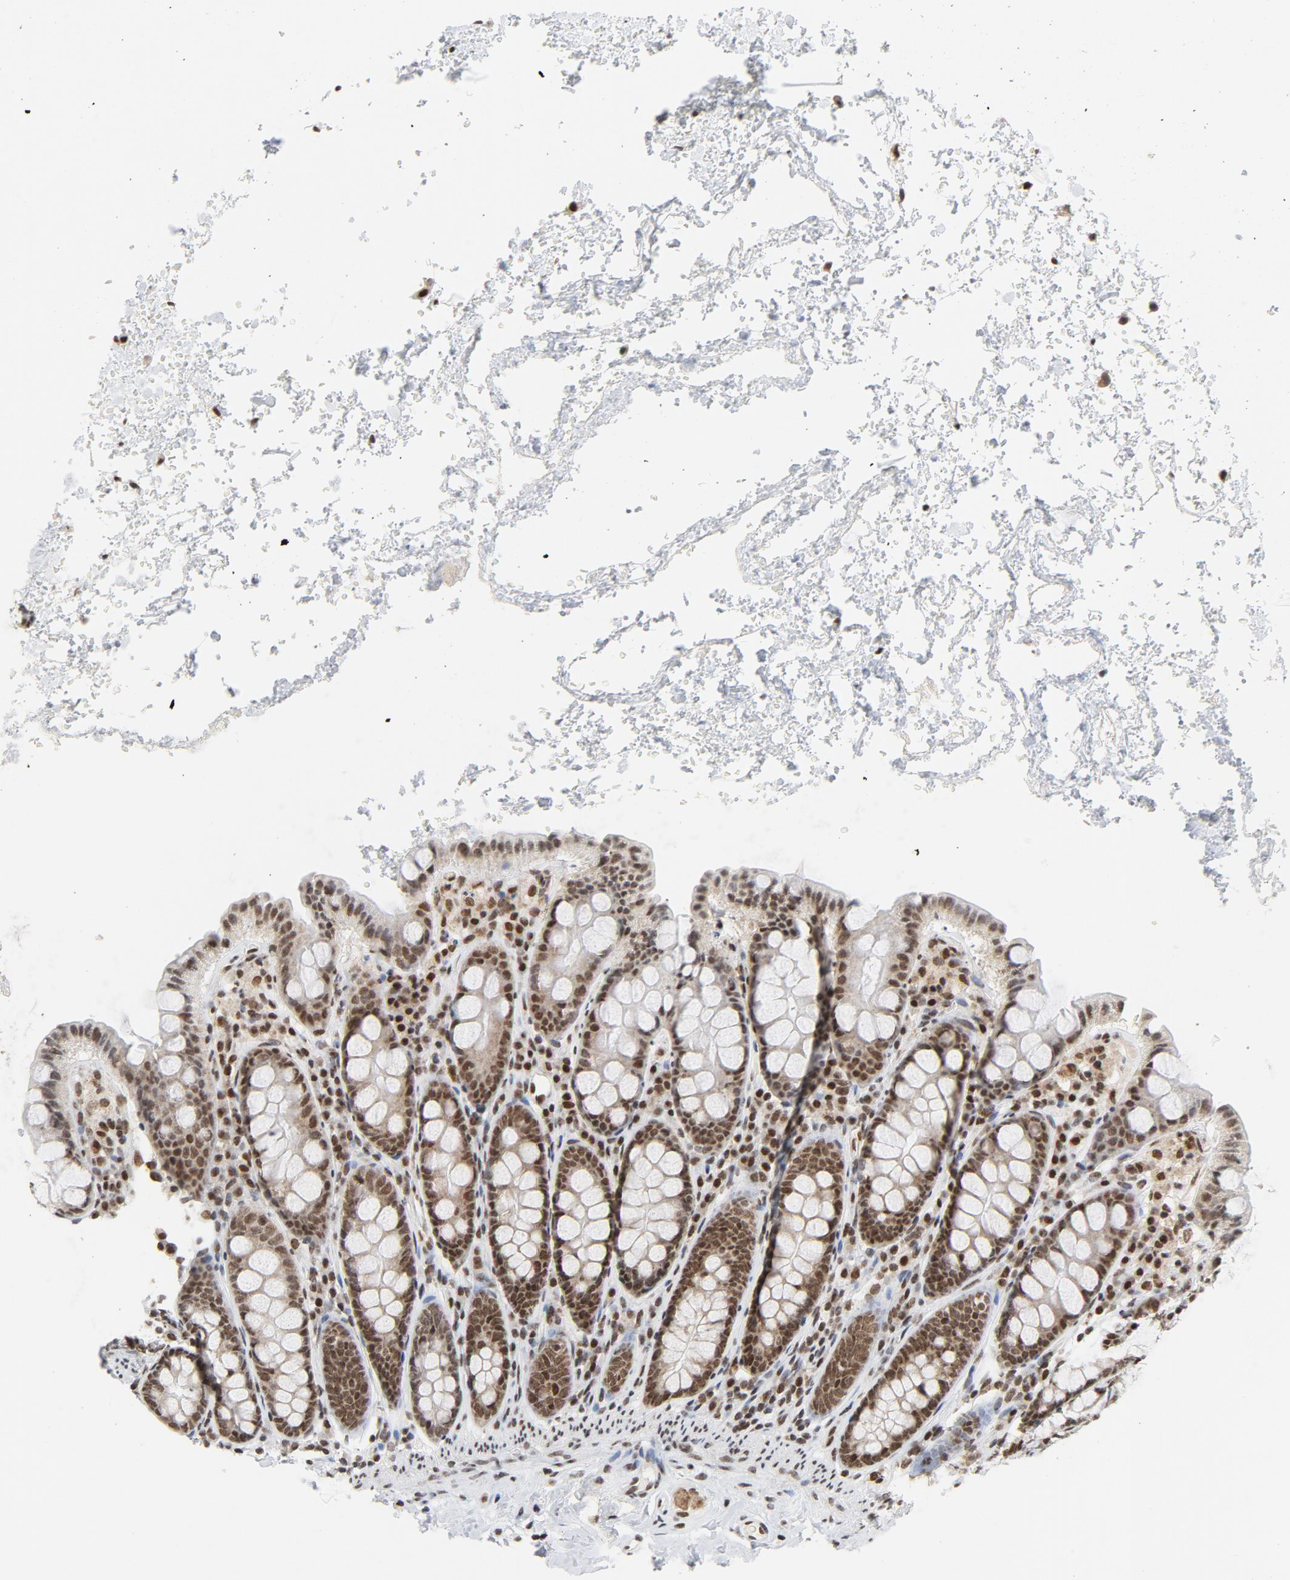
{"staining": {"intensity": "moderate", "quantity": ">75%", "location": "nuclear"}, "tissue": "colon", "cell_type": "Endothelial cells", "image_type": "normal", "snomed": [{"axis": "morphology", "description": "Normal tissue, NOS"}, {"axis": "topography", "description": "Colon"}], "caption": "Protein expression analysis of normal human colon reveals moderate nuclear expression in approximately >75% of endothelial cells.", "gene": "ERCC1", "patient": {"sex": "female", "age": 61}}